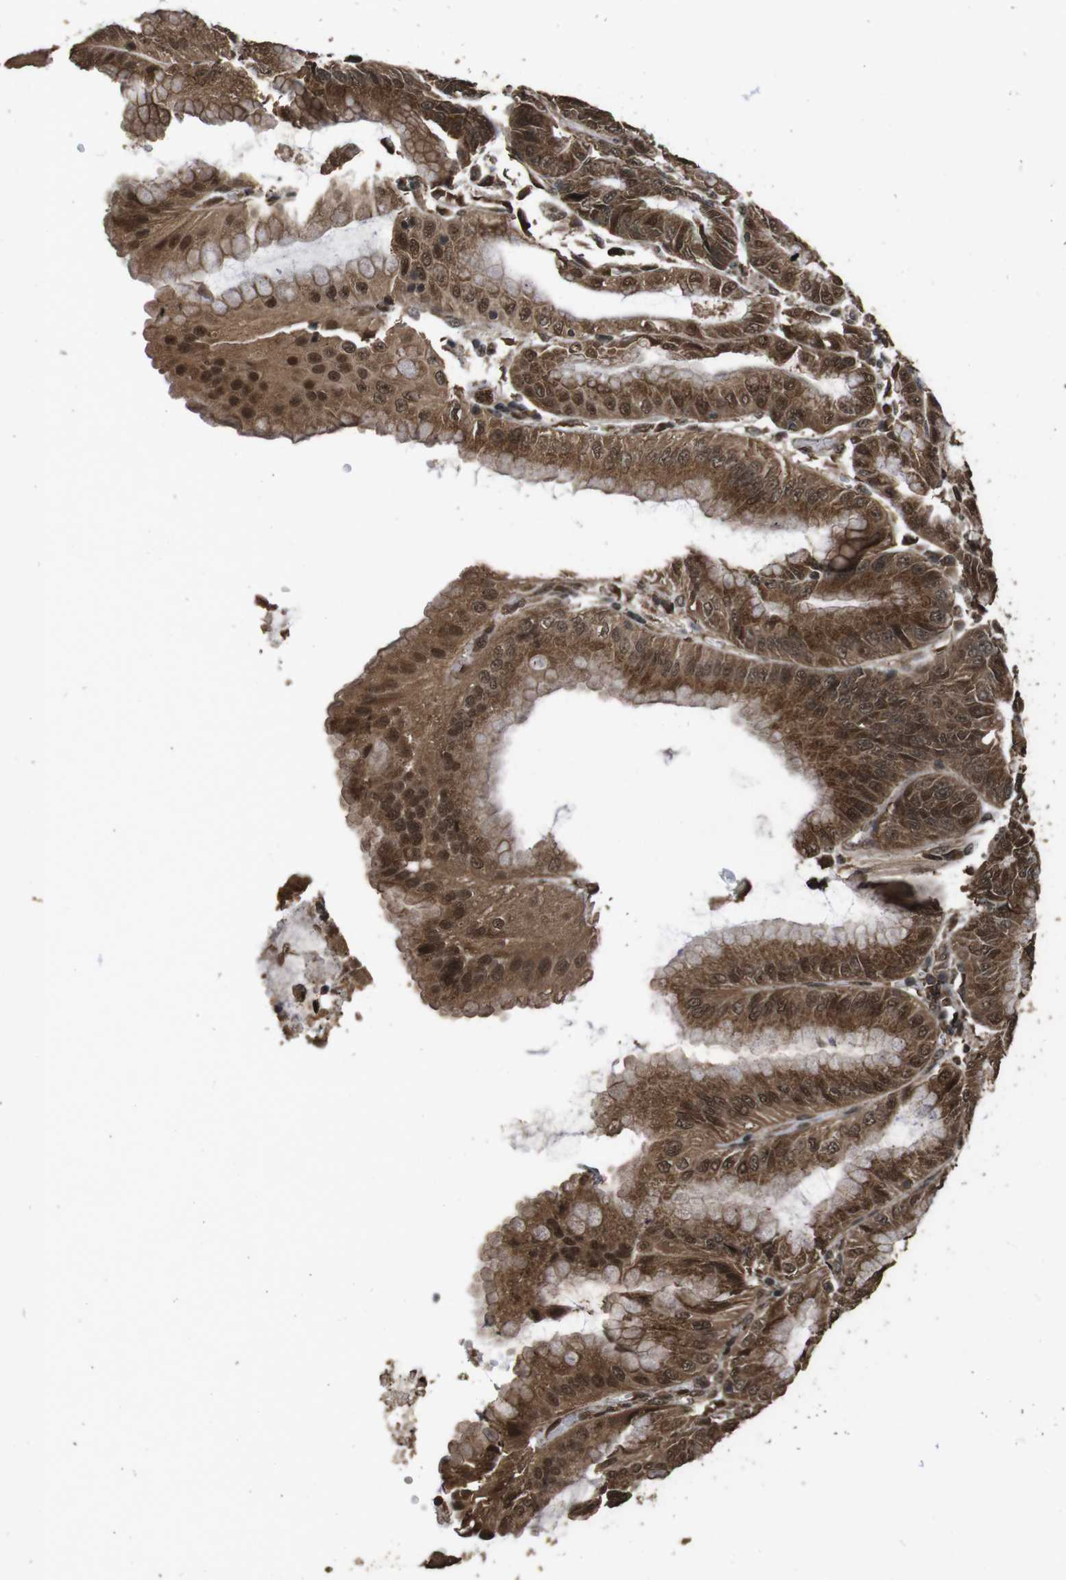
{"staining": {"intensity": "strong", "quantity": ">75%", "location": "cytoplasmic/membranous,nuclear"}, "tissue": "stomach", "cell_type": "Glandular cells", "image_type": "normal", "snomed": [{"axis": "morphology", "description": "Normal tissue, NOS"}, {"axis": "topography", "description": "Stomach, lower"}], "caption": "A photomicrograph of stomach stained for a protein exhibits strong cytoplasmic/membranous,nuclear brown staining in glandular cells.", "gene": "RRAS2", "patient": {"sex": "male", "age": 71}}